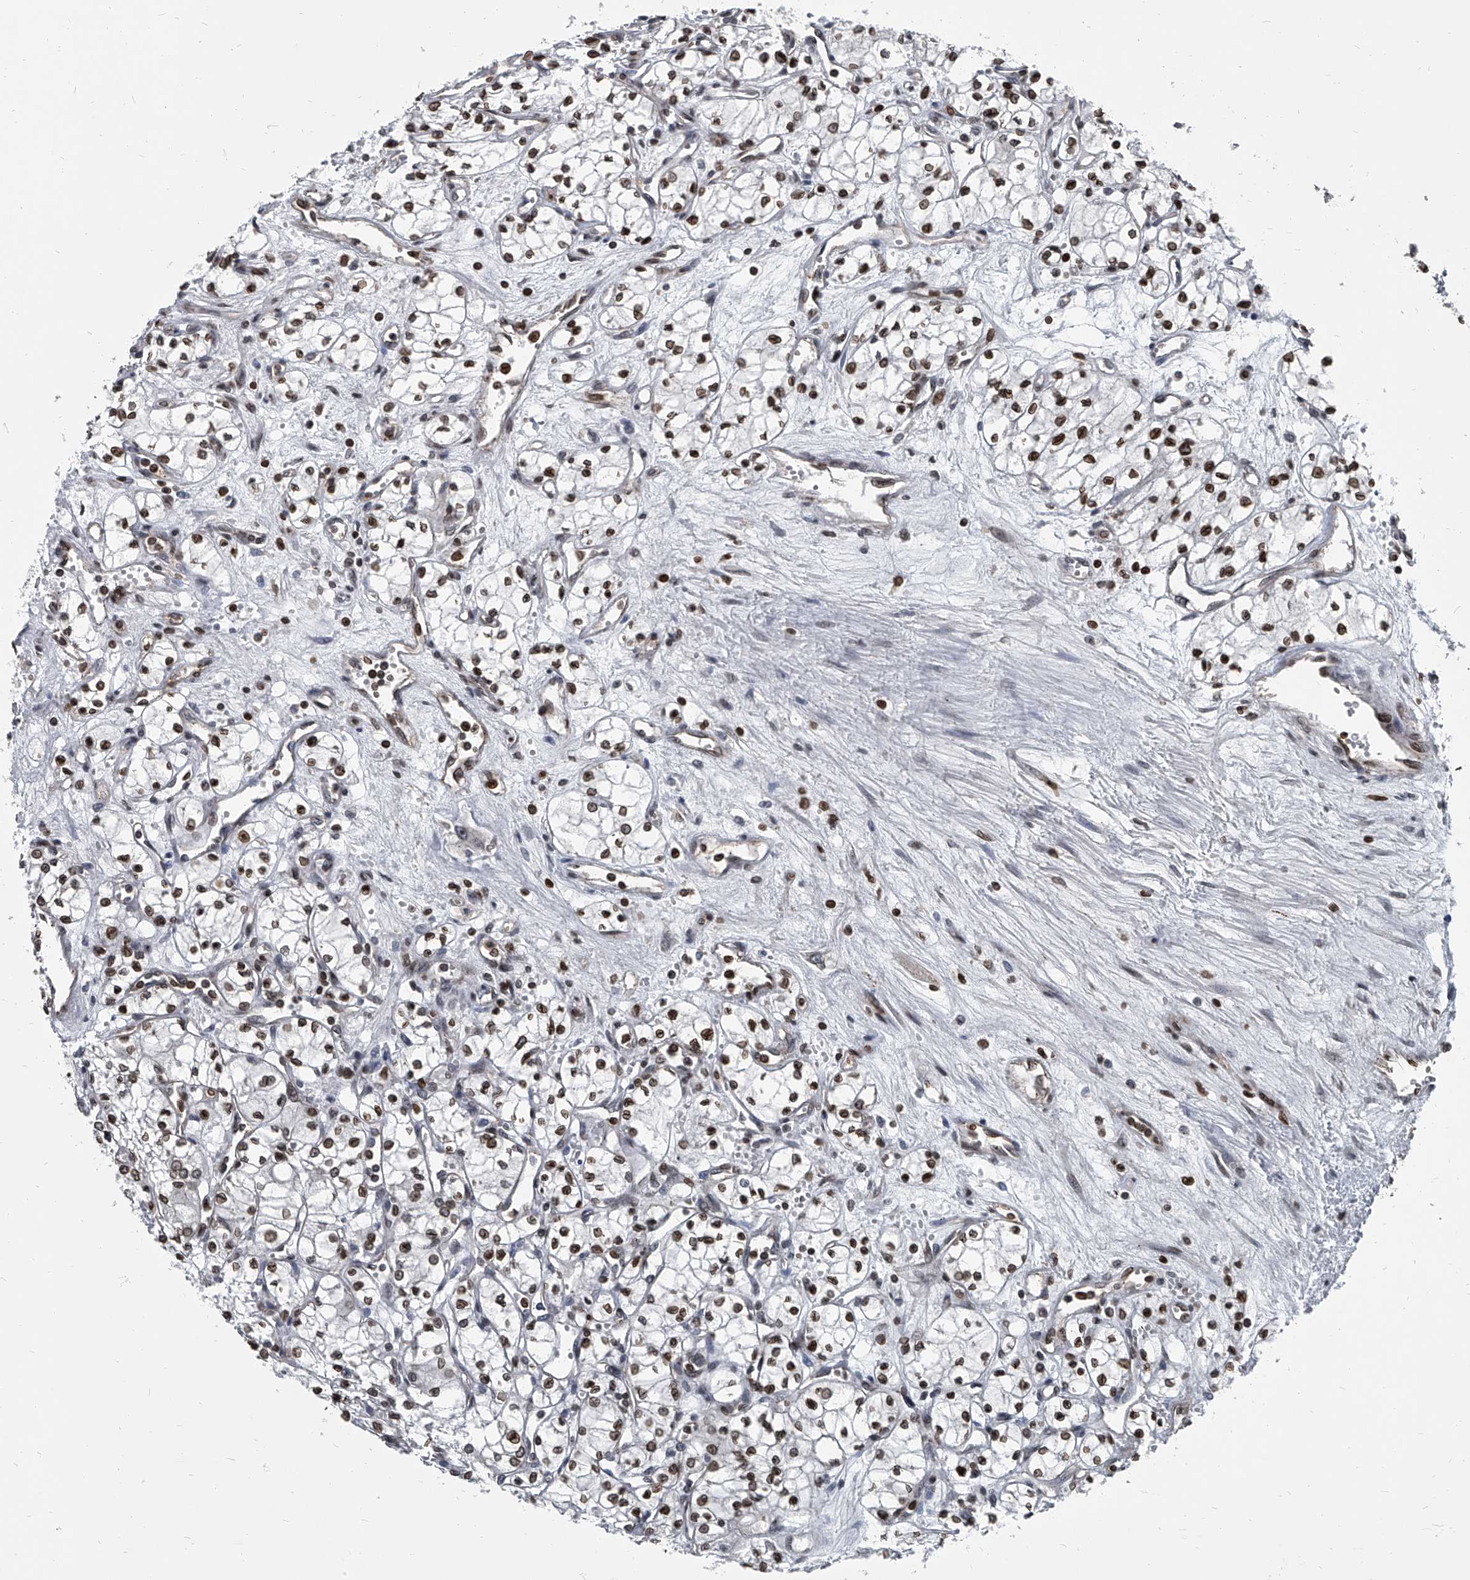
{"staining": {"intensity": "moderate", "quantity": ">75%", "location": "nuclear"}, "tissue": "renal cancer", "cell_type": "Tumor cells", "image_type": "cancer", "snomed": [{"axis": "morphology", "description": "Adenocarcinoma, NOS"}, {"axis": "topography", "description": "Kidney"}], "caption": "A micrograph of renal cancer (adenocarcinoma) stained for a protein displays moderate nuclear brown staining in tumor cells.", "gene": "PHF20", "patient": {"sex": "male", "age": 59}}